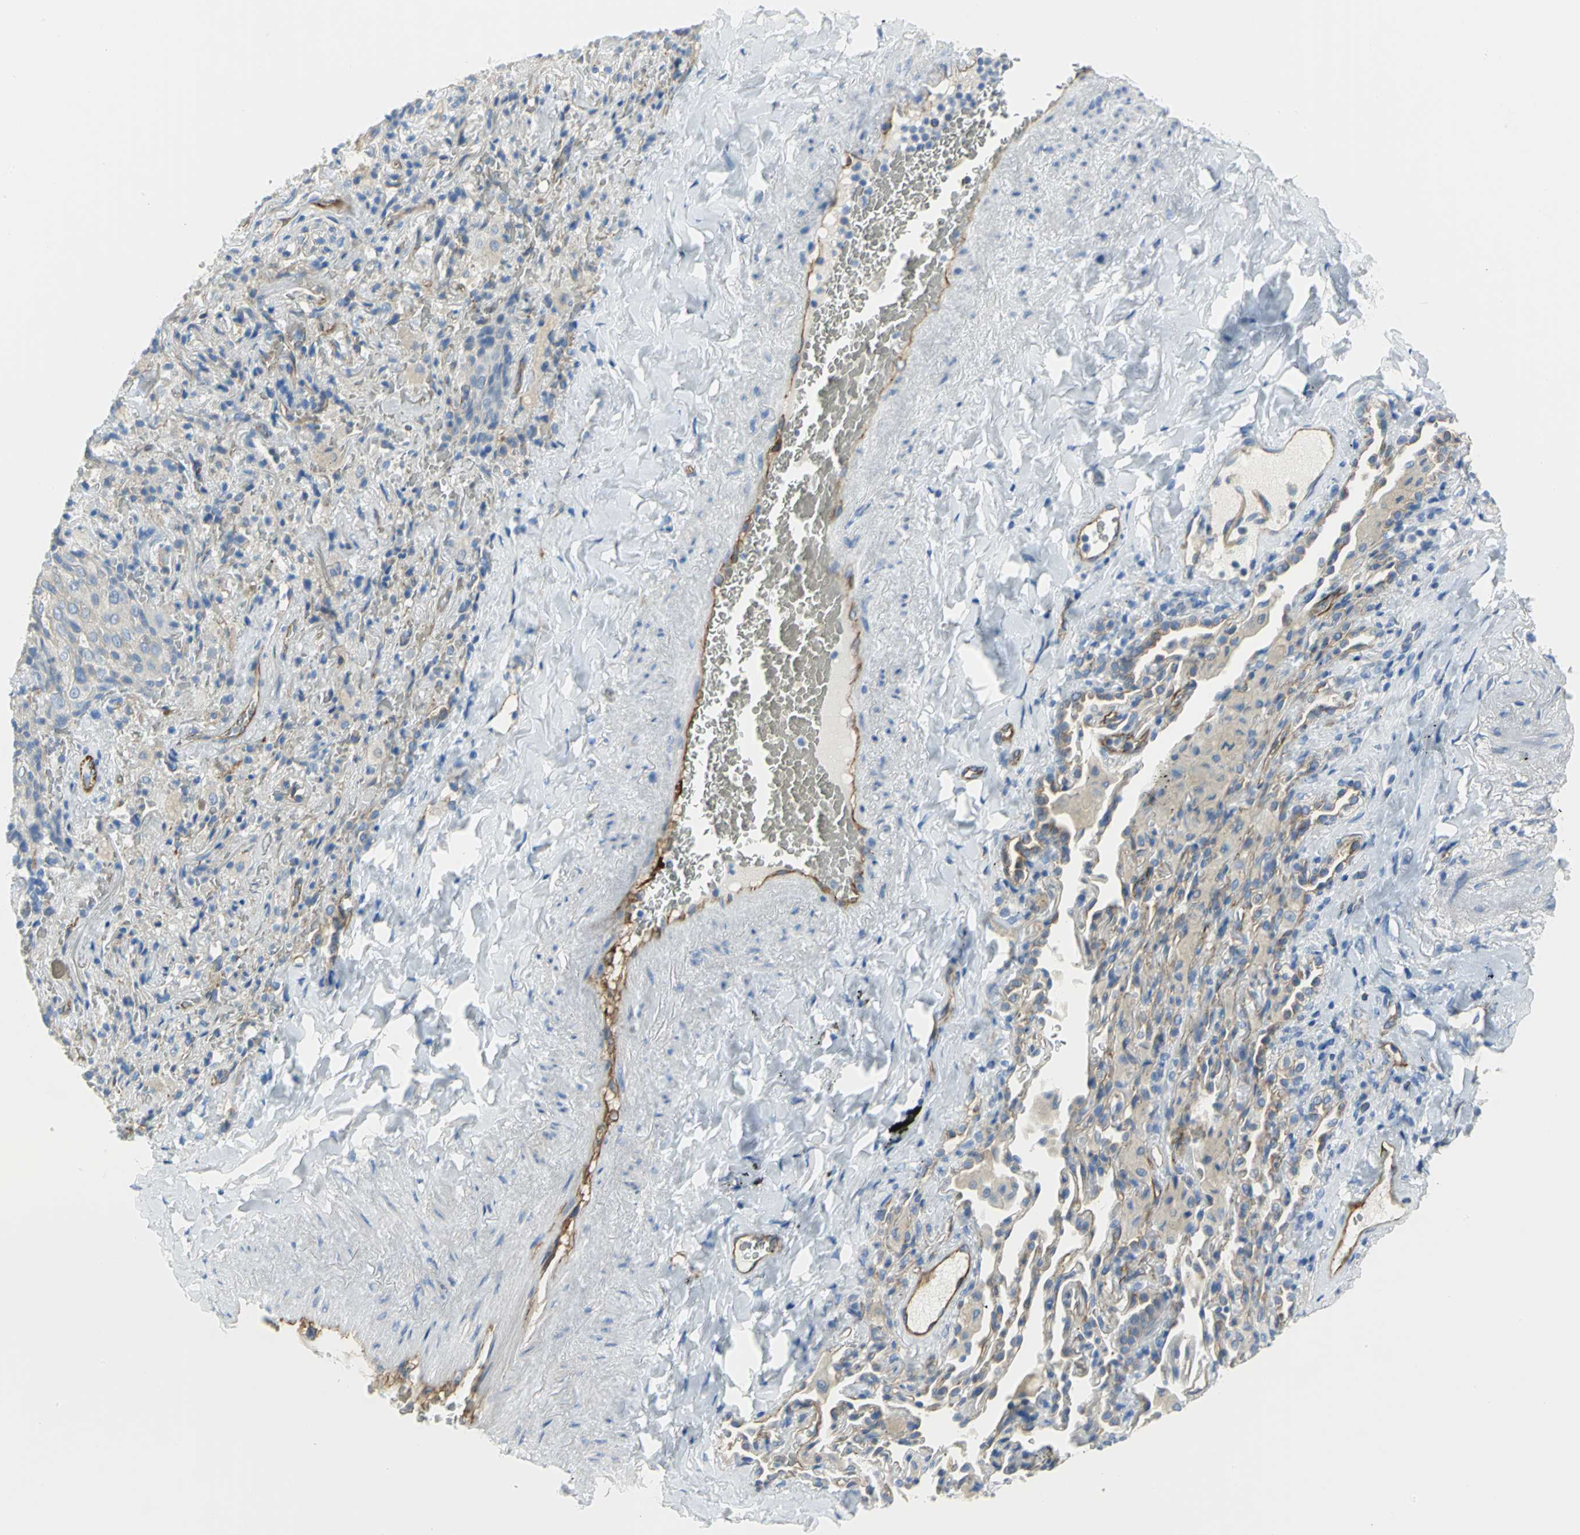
{"staining": {"intensity": "weak", "quantity": "25%-75%", "location": "cytoplasmic/membranous"}, "tissue": "lung cancer", "cell_type": "Tumor cells", "image_type": "cancer", "snomed": [{"axis": "morphology", "description": "Squamous cell carcinoma, NOS"}, {"axis": "topography", "description": "Lung"}], "caption": "Immunohistochemistry photomicrograph of human lung cancer (squamous cell carcinoma) stained for a protein (brown), which displays low levels of weak cytoplasmic/membranous positivity in about 25%-75% of tumor cells.", "gene": "FLNB", "patient": {"sex": "male", "age": 54}}